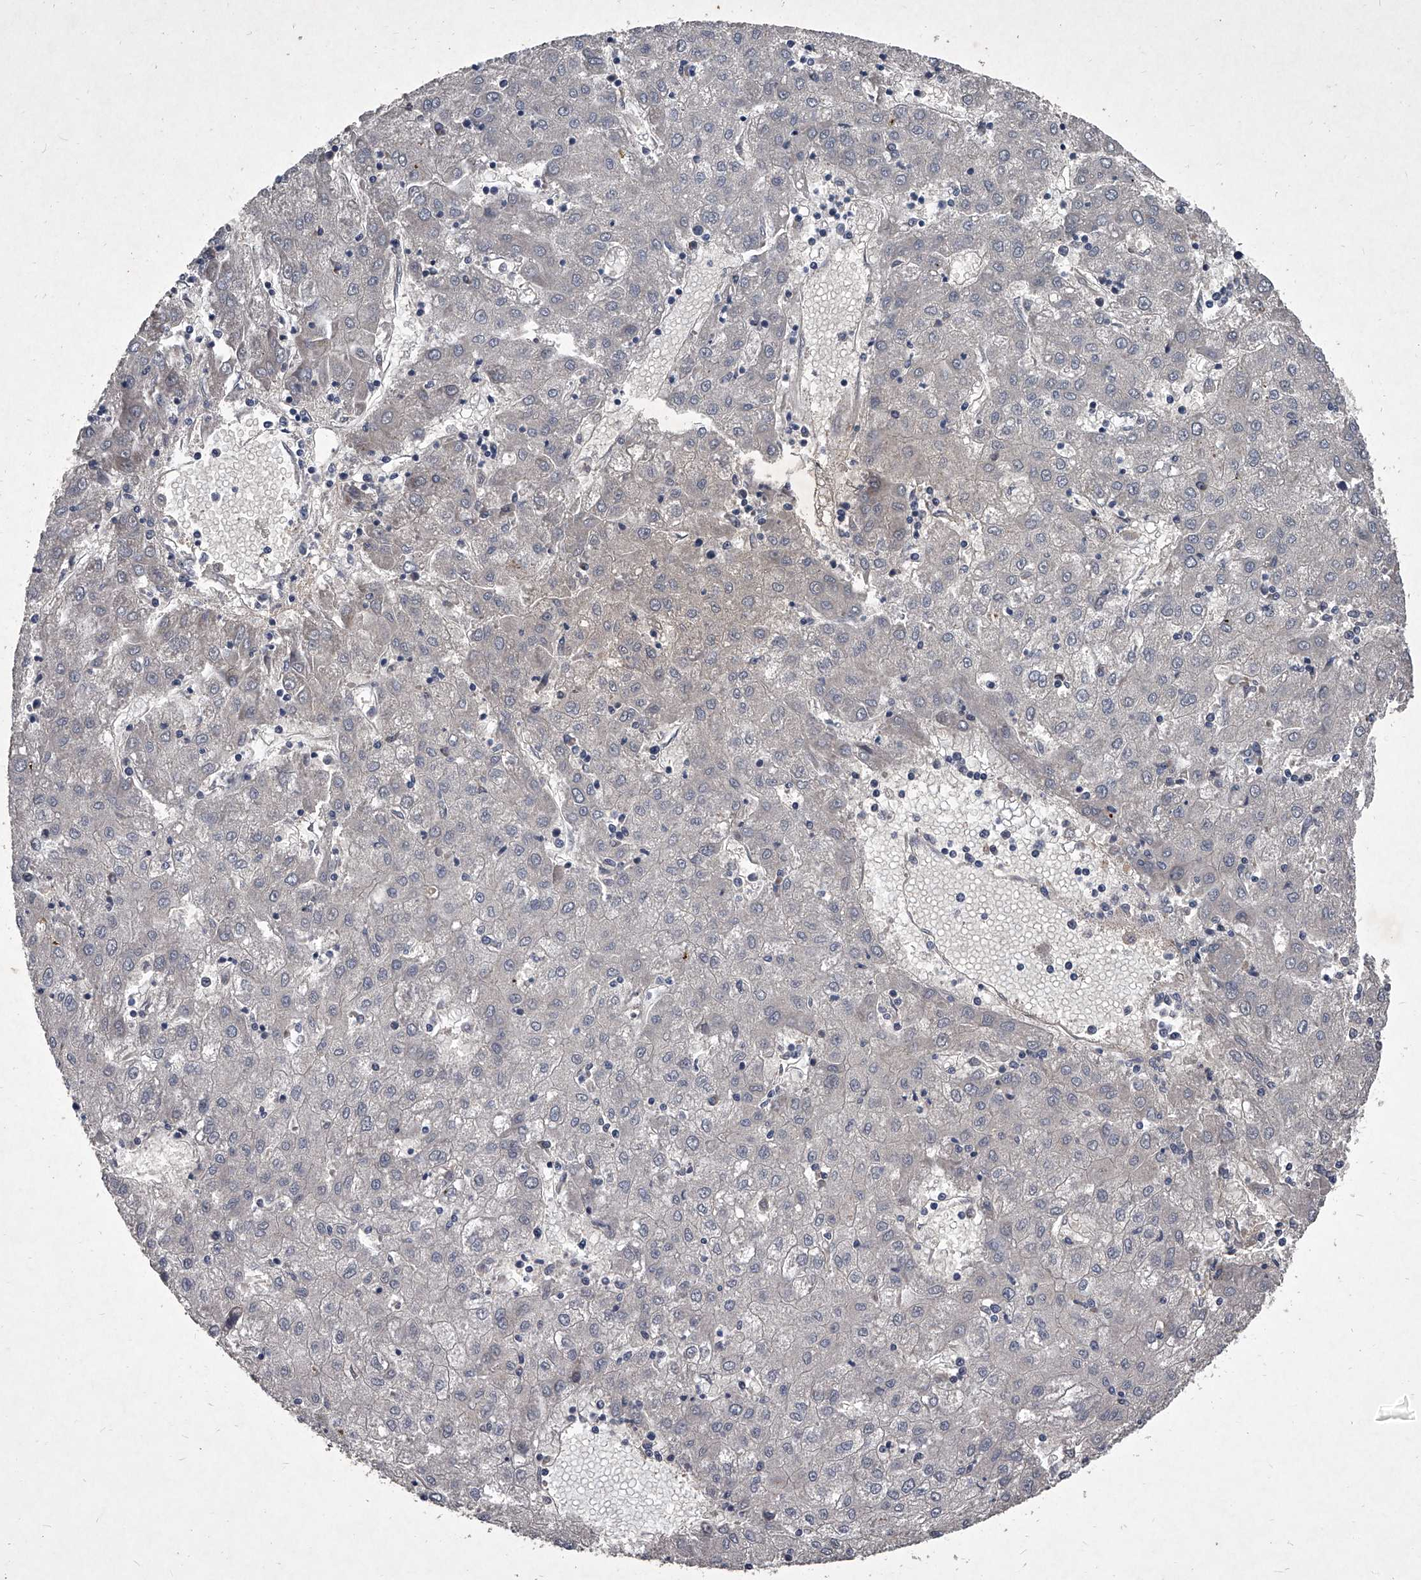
{"staining": {"intensity": "negative", "quantity": "none", "location": "none"}, "tissue": "liver cancer", "cell_type": "Tumor cells", "image_type": "cancer", "snomed": [{"axis": "morphology", "description": "Carcinoma, Hepatocellular, NOS"}, {"axis": "topography", "description": "Liver"}], "caption": "High magnification brightfield microscopy of liver cancer stained with DAB (brown) and counterstained with hematoxylin (blue): tumor cells show no significant positivity. (DAB immunohistochemistry, high magnification).", "gene": "C5", "patient": {"sex": "male", "age": 72}}